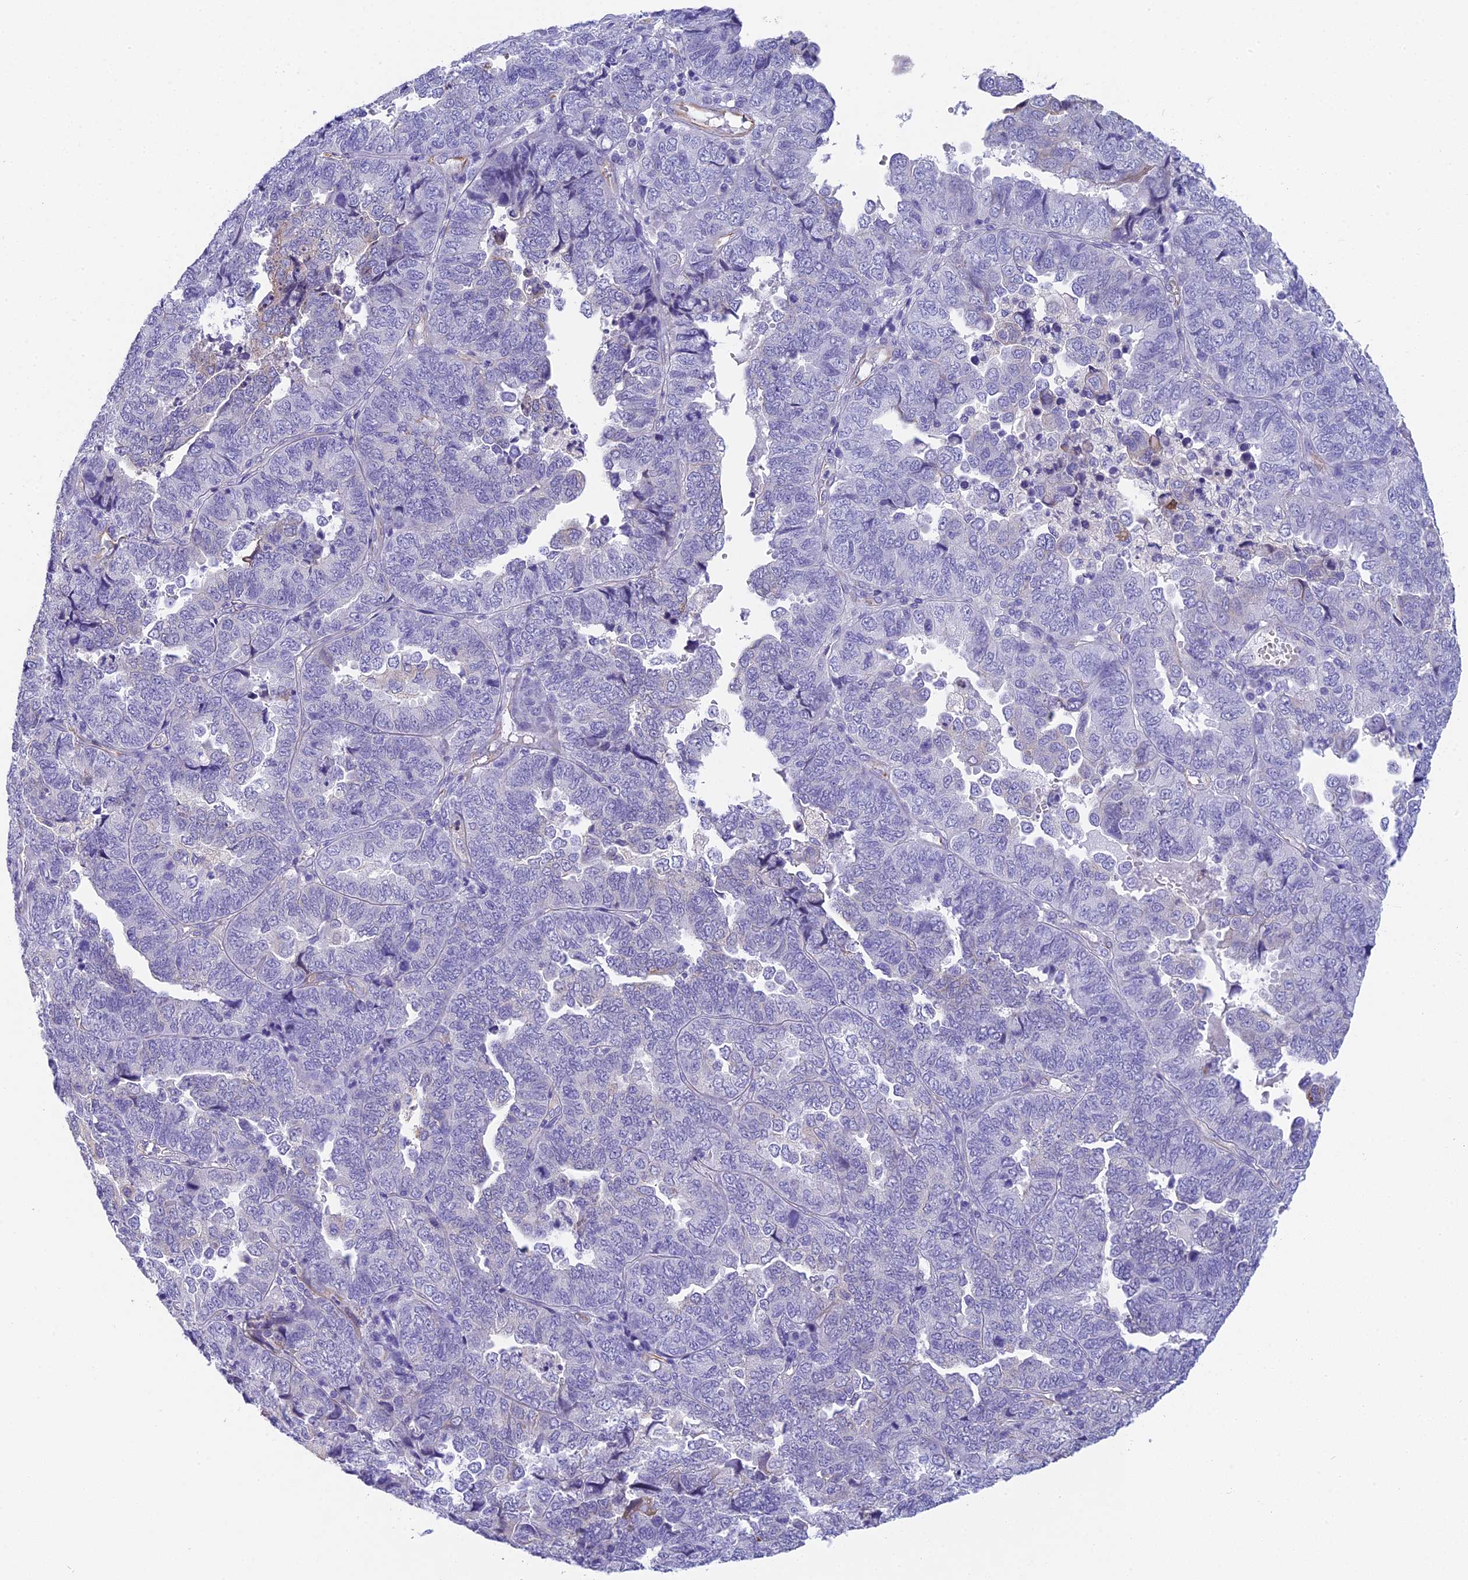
{"staining": {"intensity": "negative", "quantity": "none", "location": "none"}, "tissue": "endometrial cancer", "cell_type": "Tumor cells", "image_type": "cancer", "snomed": [{"axis": "morphology", "description": "Adenocarcinoma, NOS"}, {"axis": "topography", "description": "Endometrium"}], "caption": "Immunohistochemistry (IHC) micrograph of endometrial cancer (adenocarcinoma) stained for a protein (brown), which displays no staining in tumor cells.", "gene": "TACSTD2", "patient": {"sex": "female", "age": 79}}